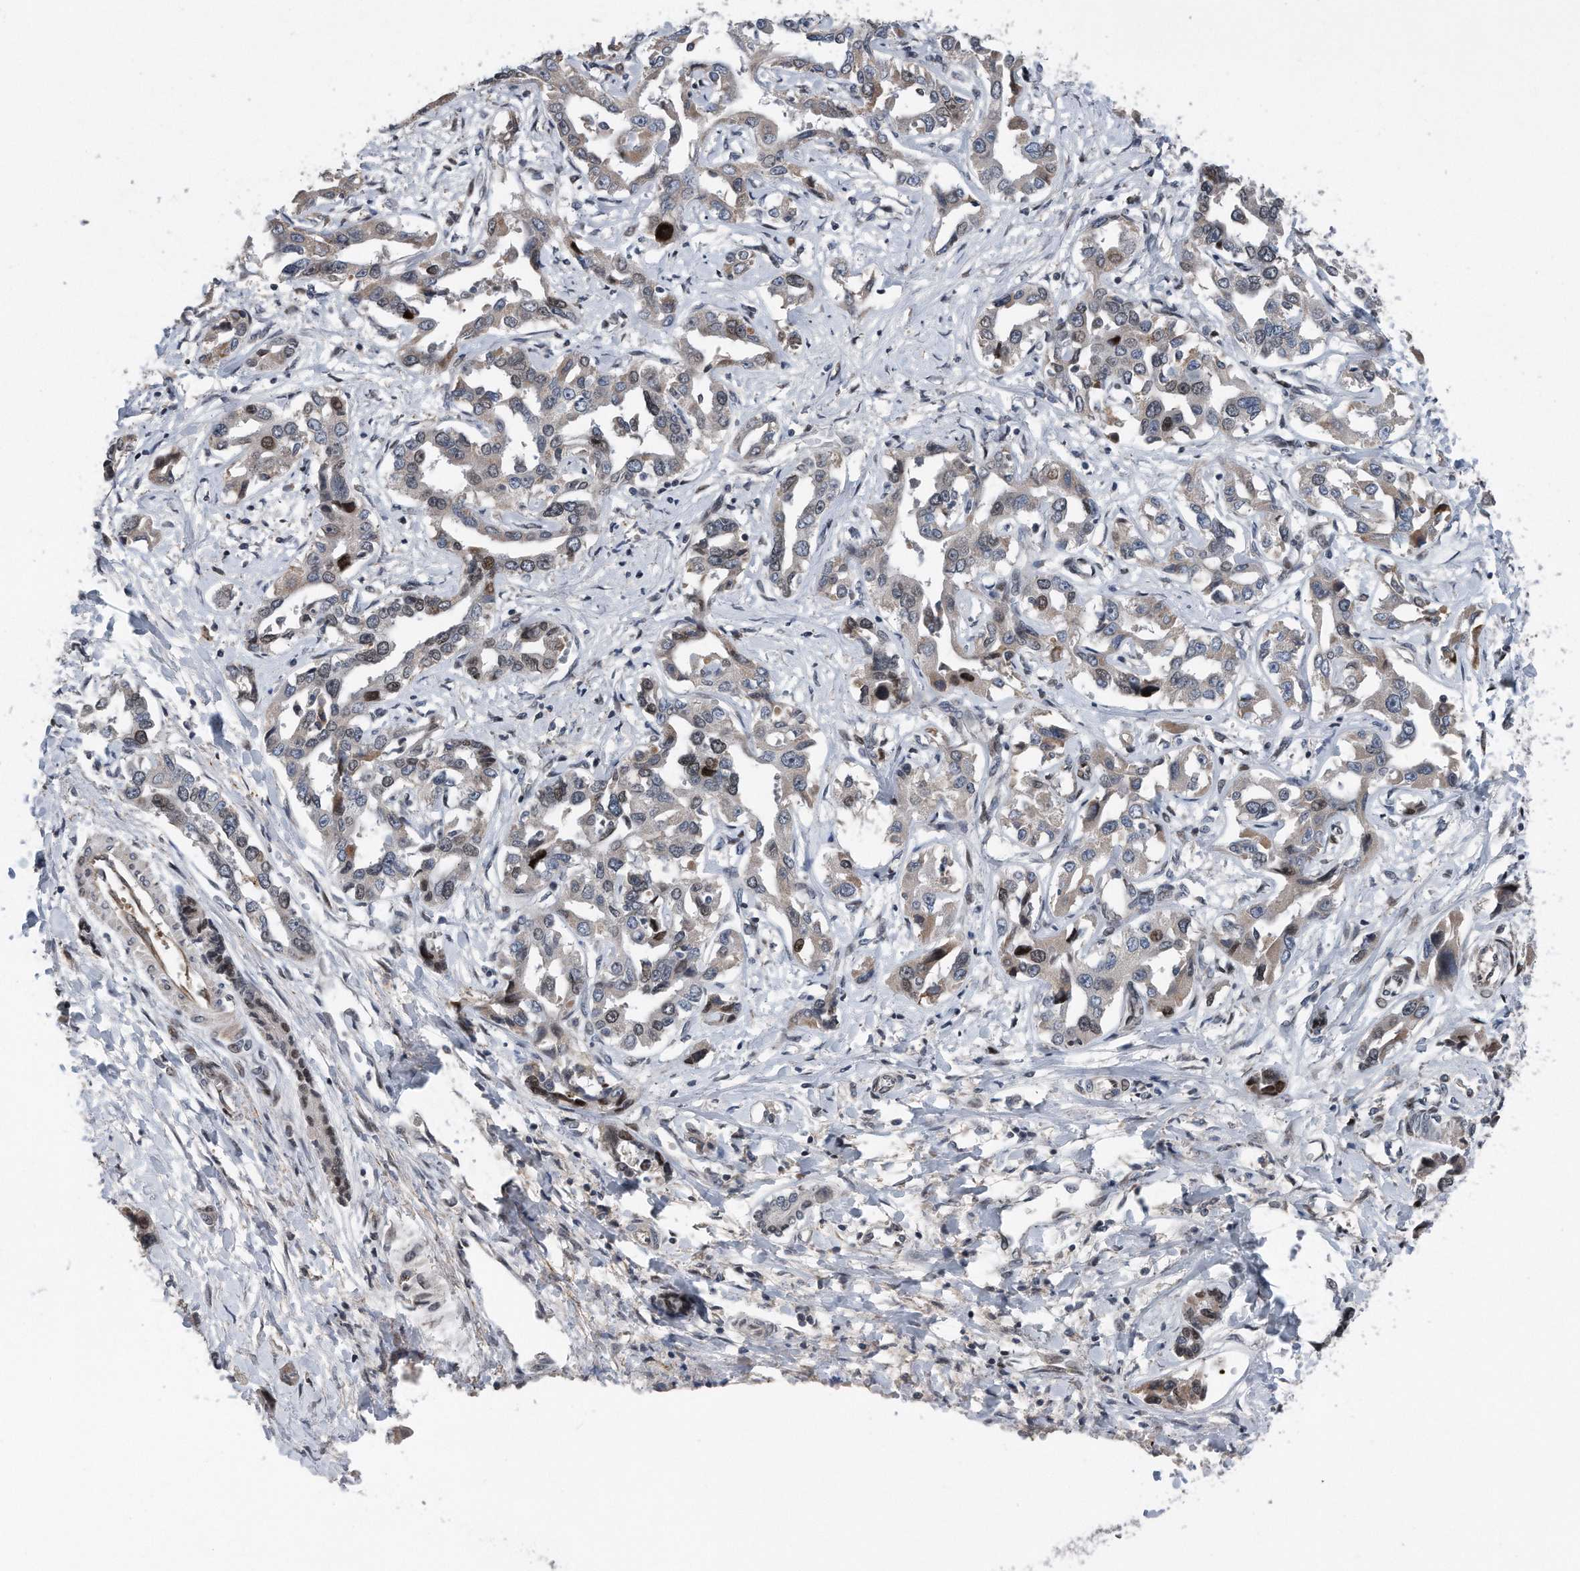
{"staining": {"intensity": "weak", "quantity": "25%-75%", "location": "cytoplasmic/membranous"}, "tissue": "liver cancer", "cell_type": "Tumor cells", "image_type": "cancer", "snomed": [{"axis": "morphology", "description": "Cholangiocarcinoma"}, {"axis": "topography", "description": "Liver"}], "caption": "Liver cholangiocarcinoma was stained to show a protein in brown. There is low levels of weak cytoplasmic/membranous positivity in approximately 25%-75% of tumor cells. (brown staining indicates protein expression, while blue staining denotes nuclei).", "gene": "DST", "patient": {"sex": "male", "age": 59}}